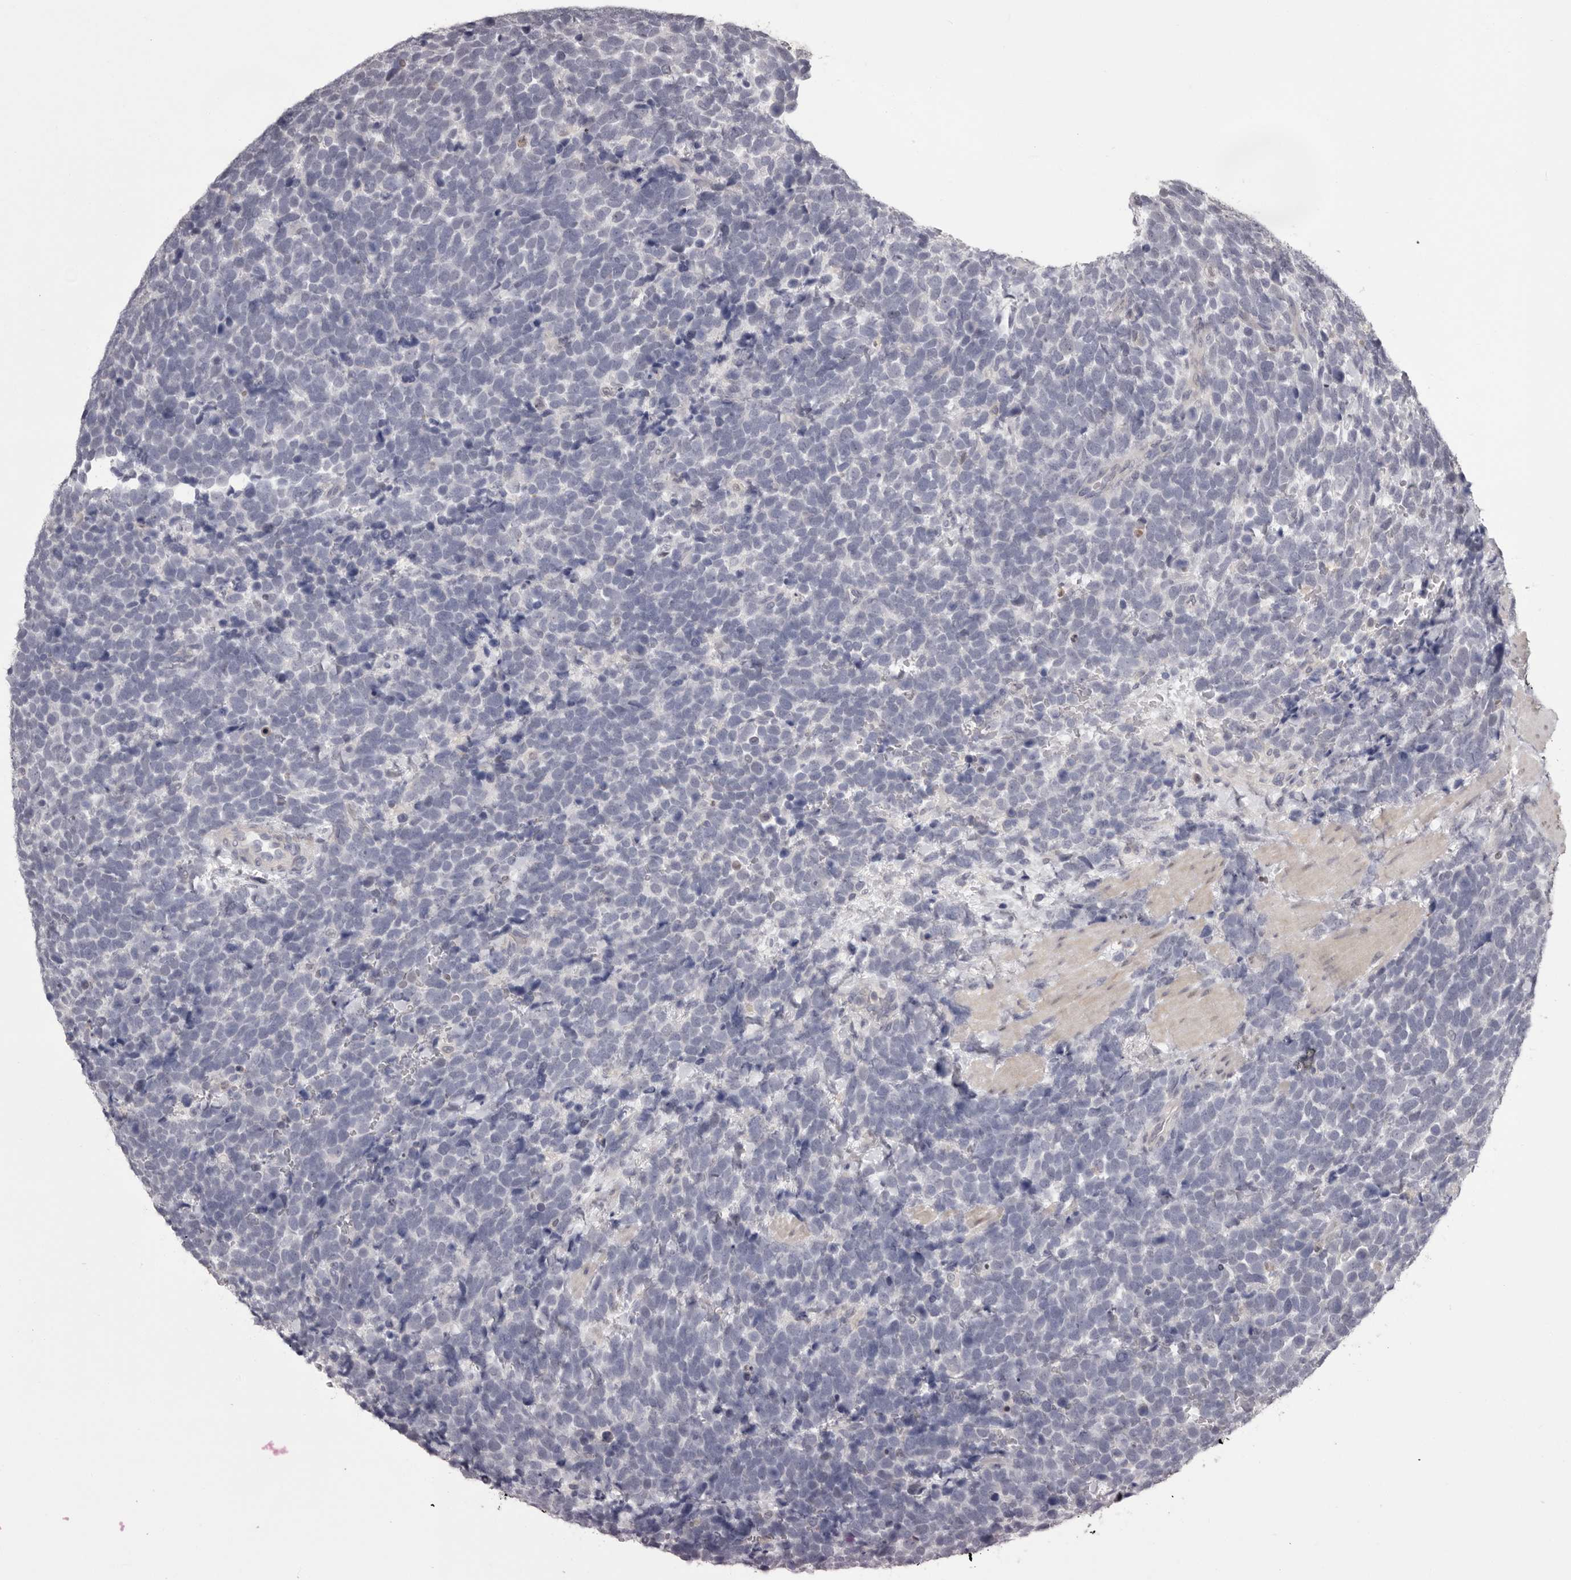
{"staining": {"intensity": "negative", "quantity": "none", "location": "none"}, "tissue": "urothelial cancer", "cell_type": "Tumor cells", "image_type": "cancer", "snomed": [{"axis": "morphology", "description": "Urothelial carcinoma, High grade"}, {"axis": "topography", "description": "Urinary bladder"}], "caption": "Immunohistochemical staining of human urothelial cancer exhibits no significant positivity in tumor cells.", "gene": "MDH1", "patient": {"sex": "female", "age": 82}}